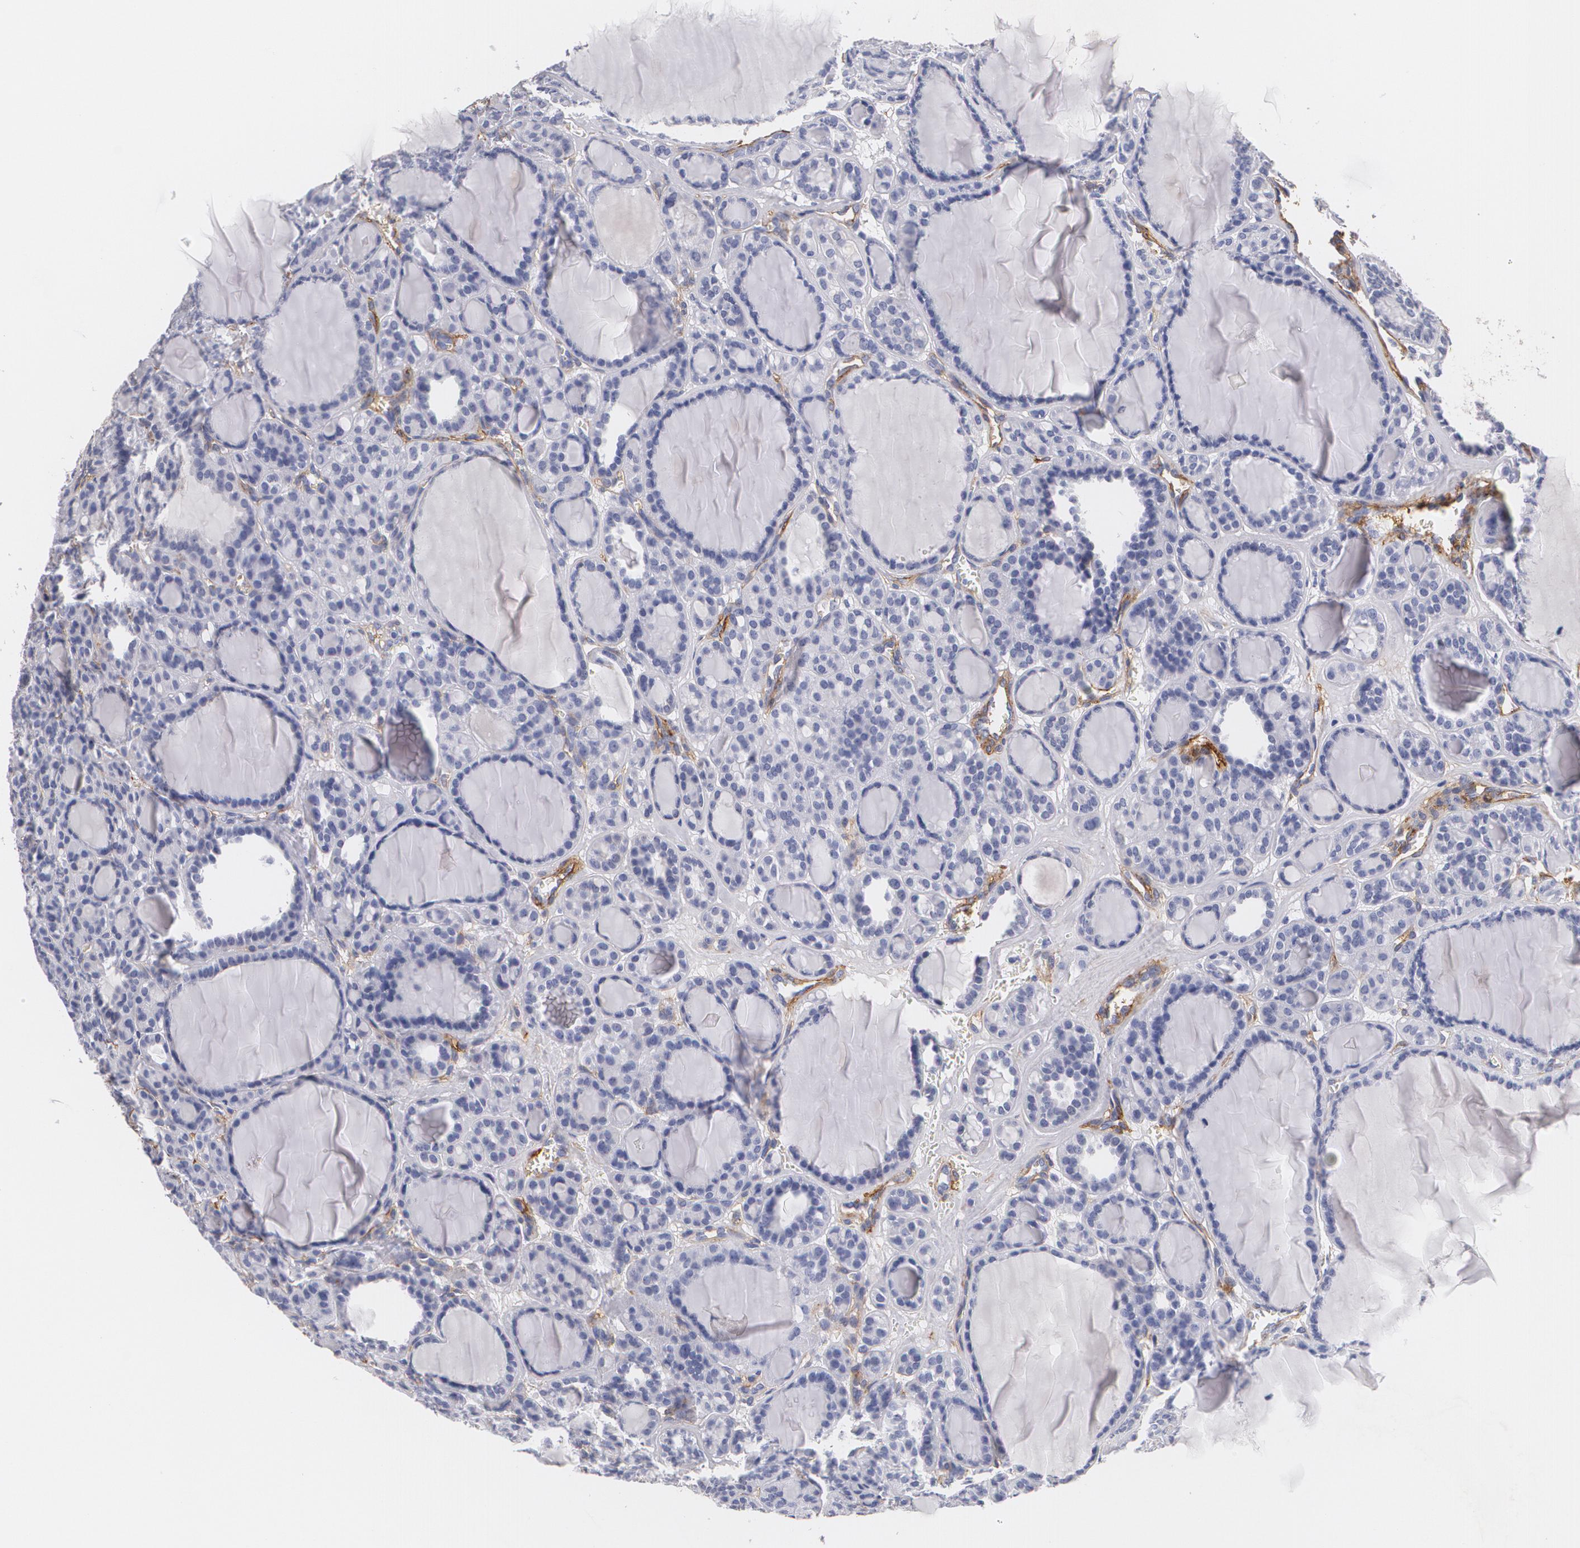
{"staining": {"intensity": "negative", "quantity": "none", "location": "none"}, "tissue": "thyroid cancer", "cell_type": "Tumor cells", "image_type": "cancer", "snomed": [{"axis": "morphology", "description": "Follicular adenoma carcinoma, NOS"}, {"axis": "topography", "description": "Thyroid gland"}], "caption": "This photomicrograph is of thyroid cancer (follicular adenoma carcinoma) stained with immunohistochemistry to label a protein in brown with the nuclei are counter-stained blue. There is no staining in tumor cells.", "gene": "NGFR", "patient": {"sex": "female", "age": 71}}